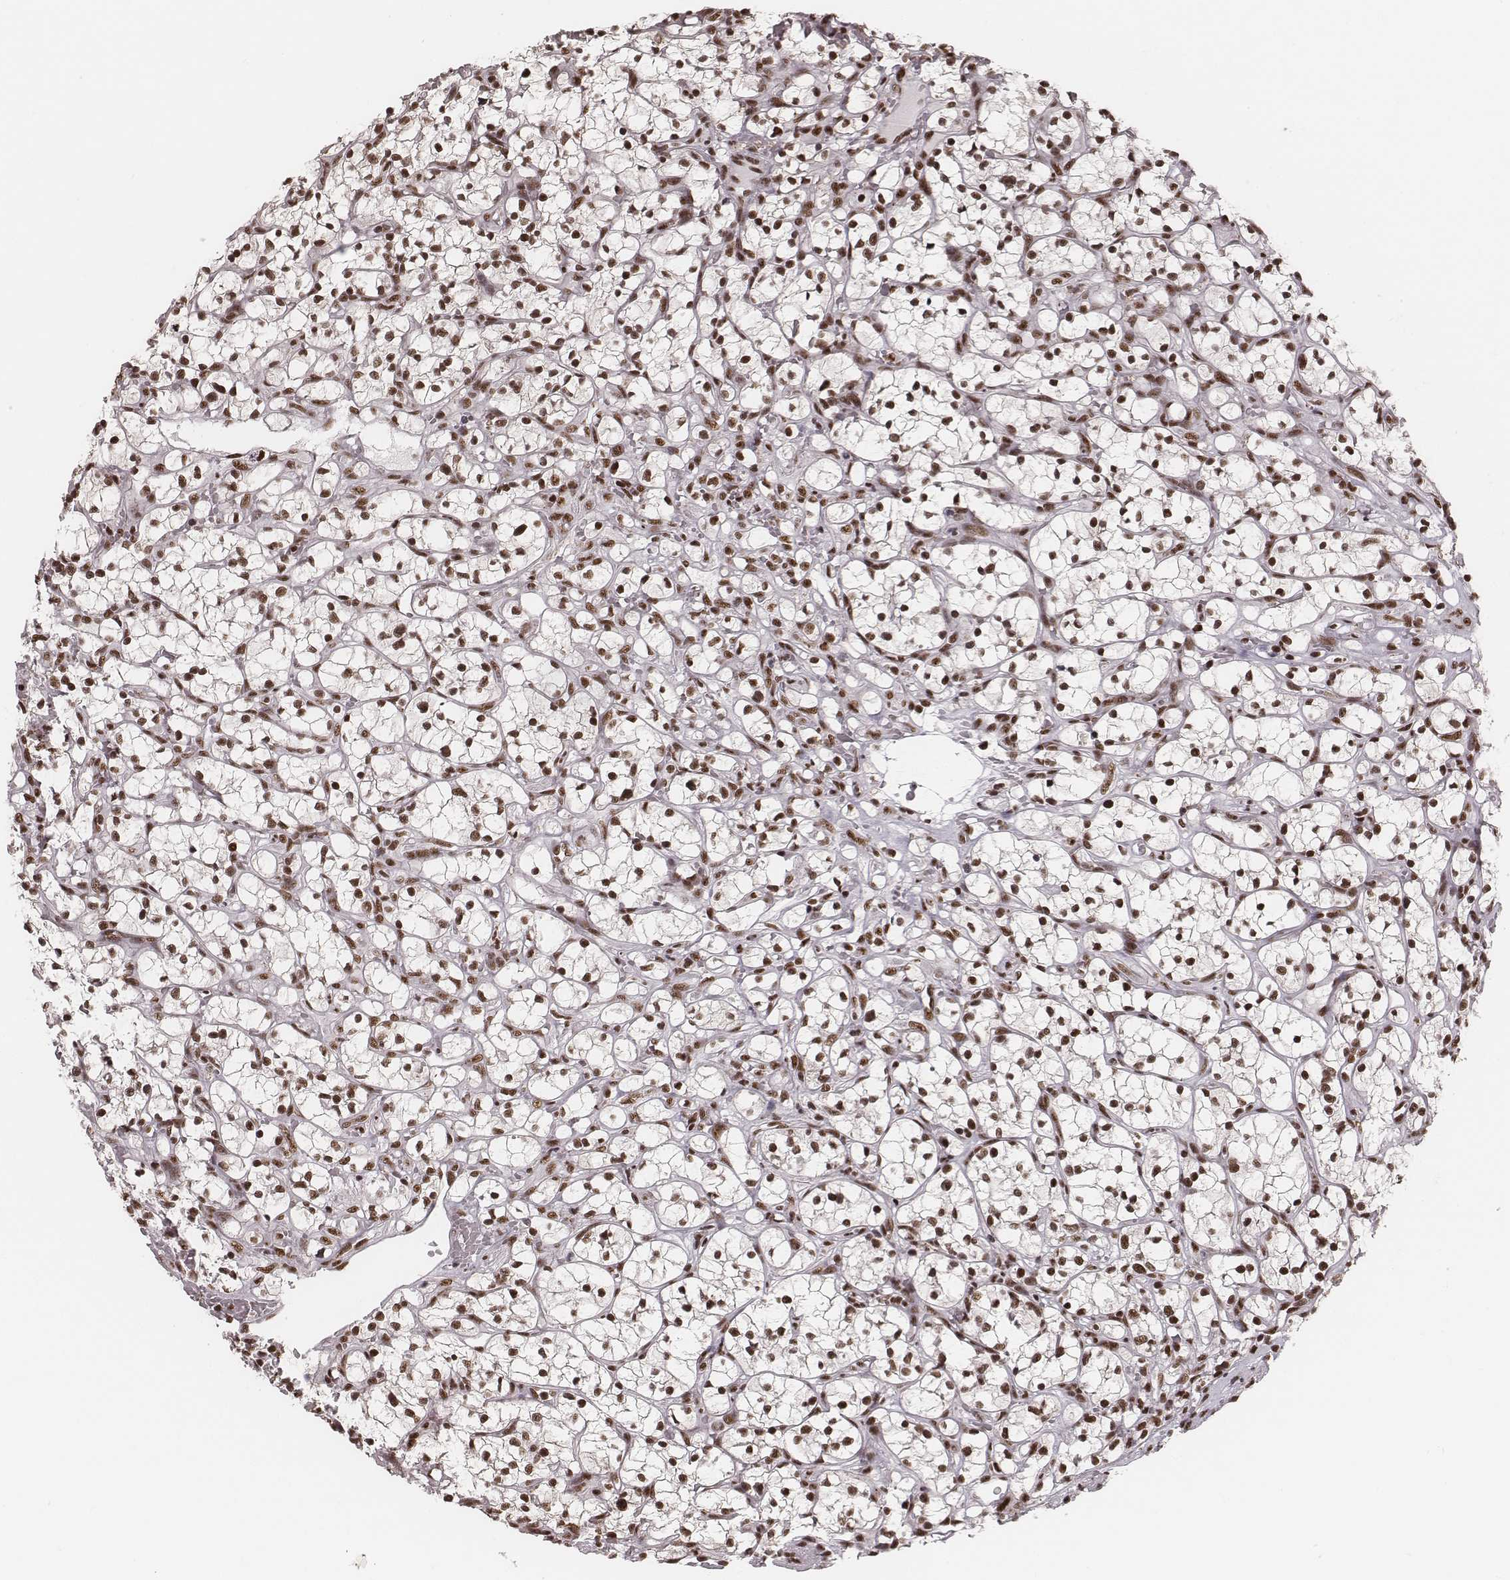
{"staining": {"intensity": "strong", "quantity": ">75%", "location": "nuclear"}, "tissue": "renal cancer", "cell_type": "Tumor cells", "image_type": "cancer", "snomed": [{"axis": "morphology", "description": "Adenocarcinoma, NOS"}, {"axis": "topography", "description": "Kidney"}], "caption": "Immunohistochemical staining of human adenocarcinoma (renal) reveals high levels of strong nuclear protein staining in about >75% of tumor cells. The staining was performed using DAB (3,3'-diaminobenzidine) to visualize the protein expression in brown, while the nuclei were stained in blue with hematoxylin (Magnification: 20x).", "gene": "LUC7L", "patient": {"sex": "female", "age": 64}}